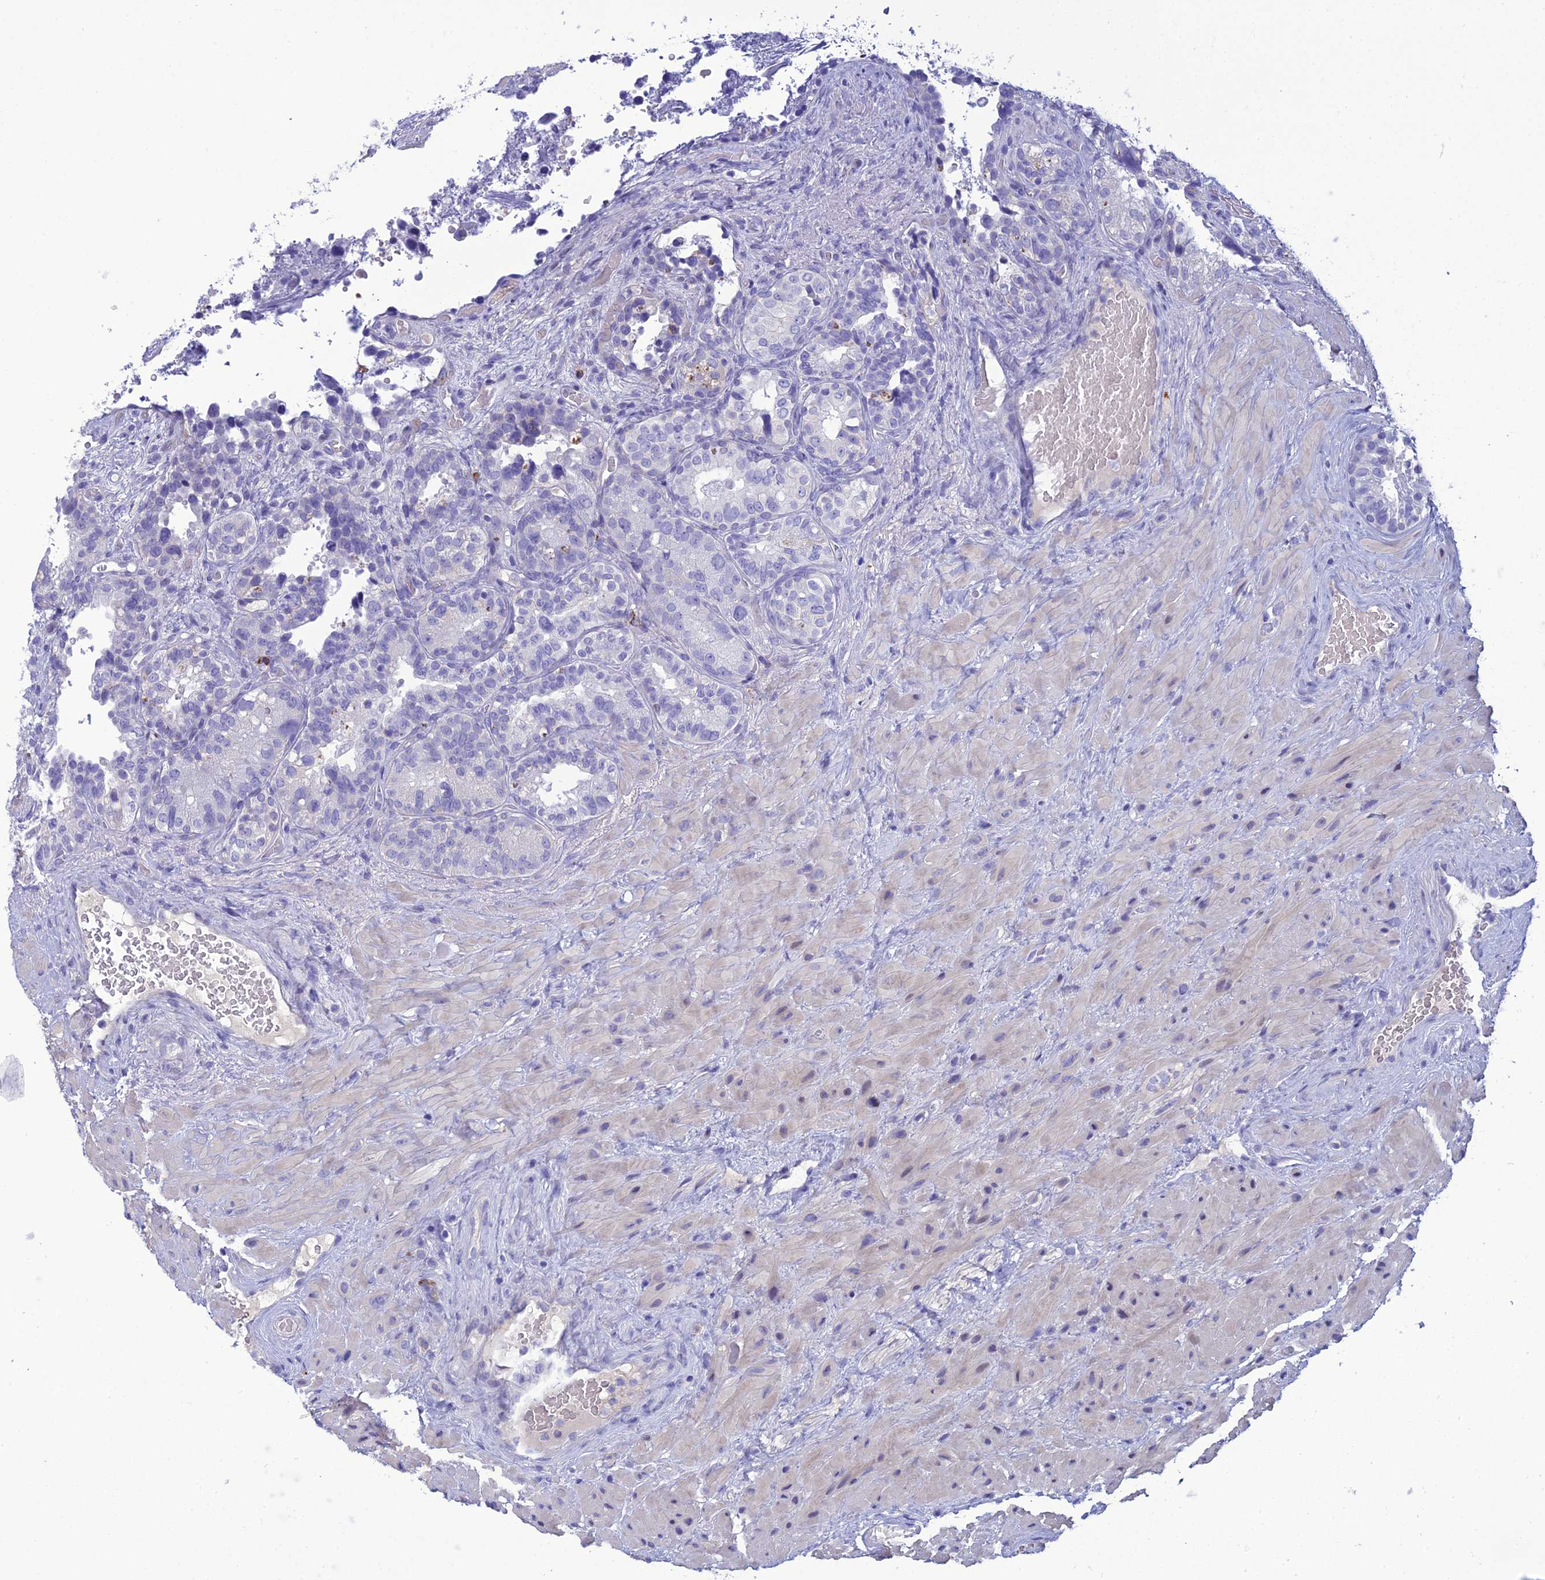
{"staining": {"intensity": "negative", "quantity": "none", "location": "none"}, "tissue": "seminal vesicle", "cell_type": "Glandular cells", "image_type": "normal", "snomed": [{"axis": "morphology", "description": "Normal tissue, NOS"}, {"axis": "topography", "description": "Seminal veicle"}, {"axis": "topography", "description": "Peripheral nerve tissue"}], "caption": "Human seminal vesicle stained for a protein using IHC displays no staining in glandular cells.", "gene": "CRB2", "patient": {"sex": "male", "age": 67}}